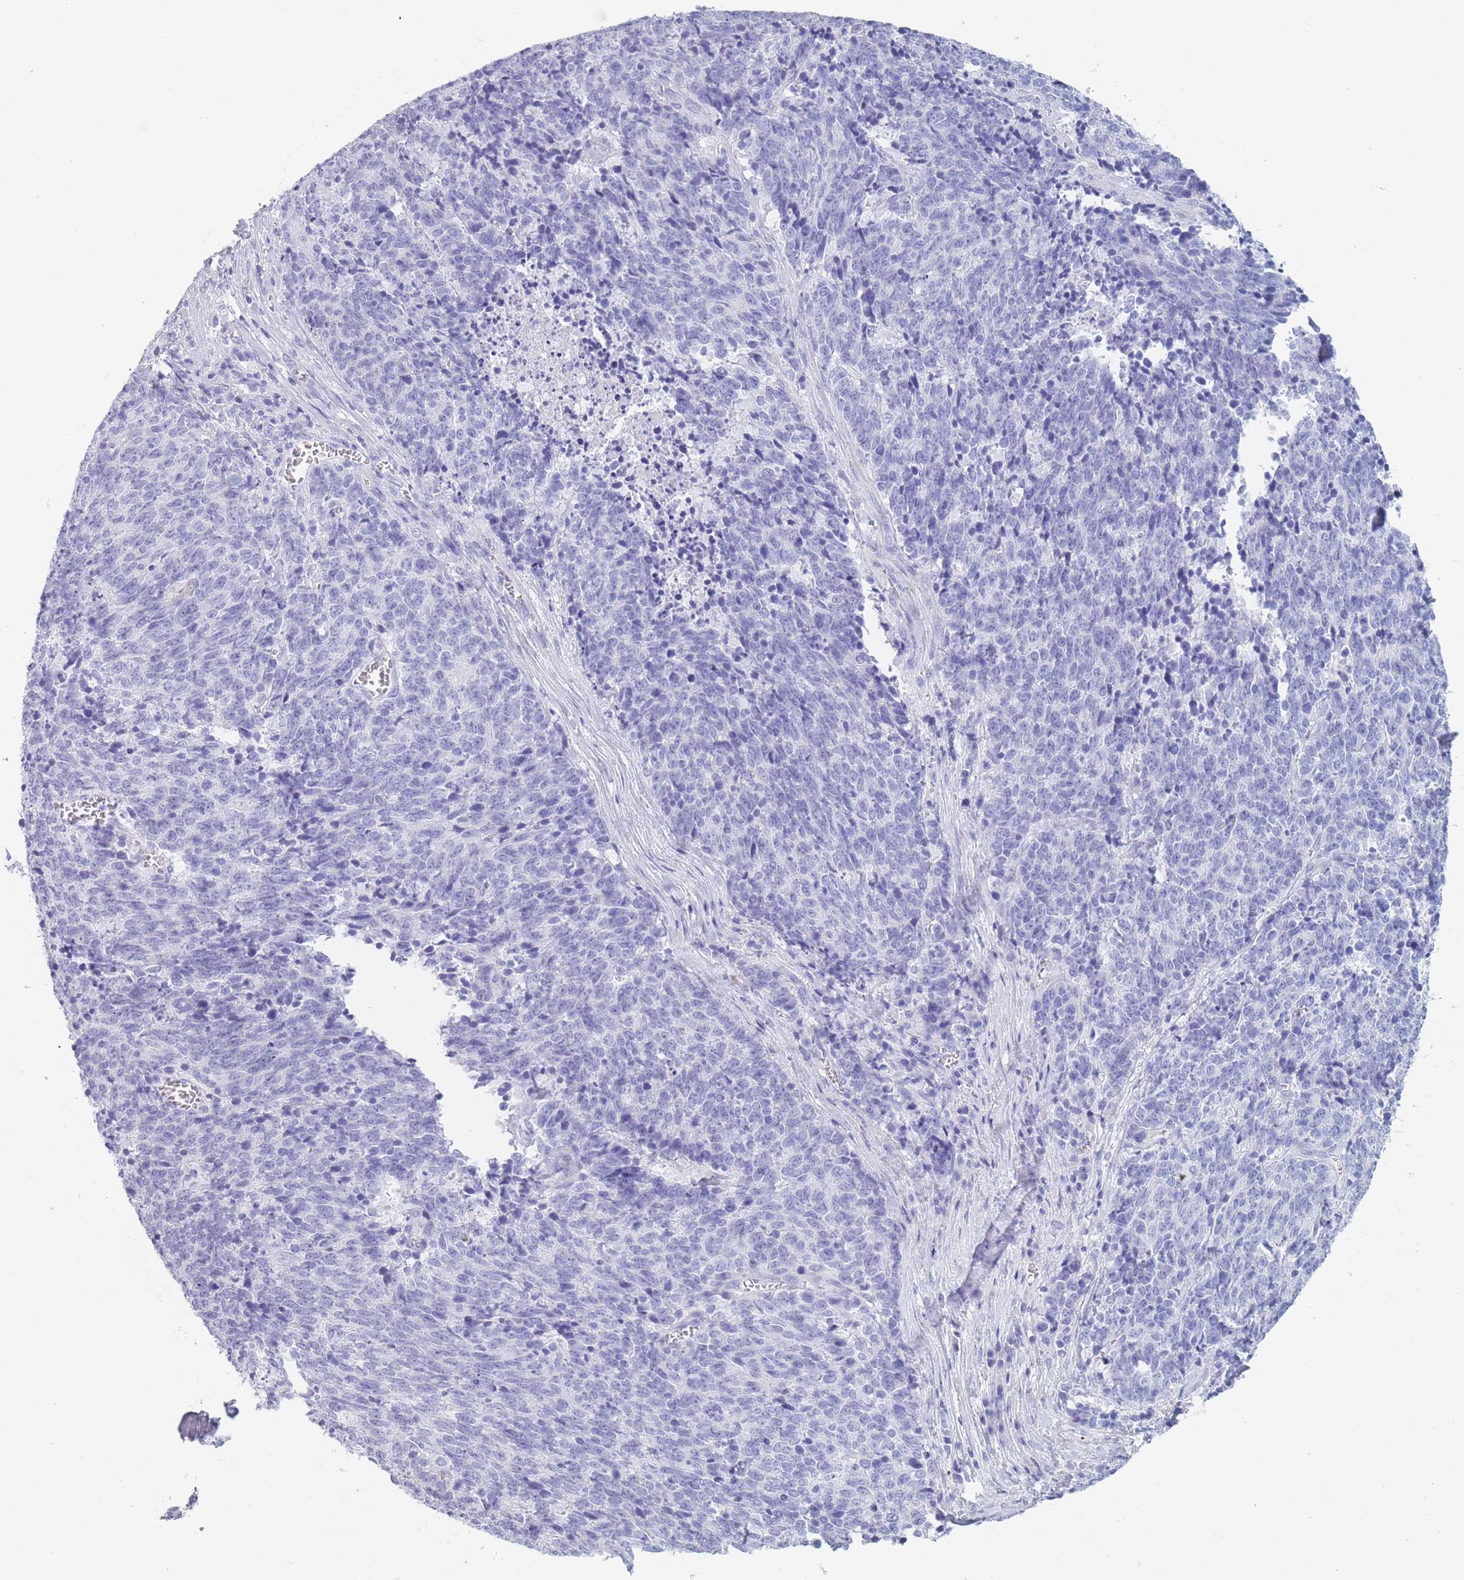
{"staining": {"intensity": "negative", "quantity": "none", "location": "none"}, "tissue": "cervical cancer", "cell_type": "Tumor cells", "image_type": "cancer", "snomed": [{"axis": "morphology", "description": "Squamous cell carcinoma, NOS"}, {"axis": "topography", "description": "Cervix"}], "caption": "The micrograph shows no significant staining in tumor cells of cervical cancer (squamous cell carcinoma). (DAB immunohistochemistry (IHC), high magnification).", "gene": "OR5D16", "patient": {"sex": "female", "age": 29}}